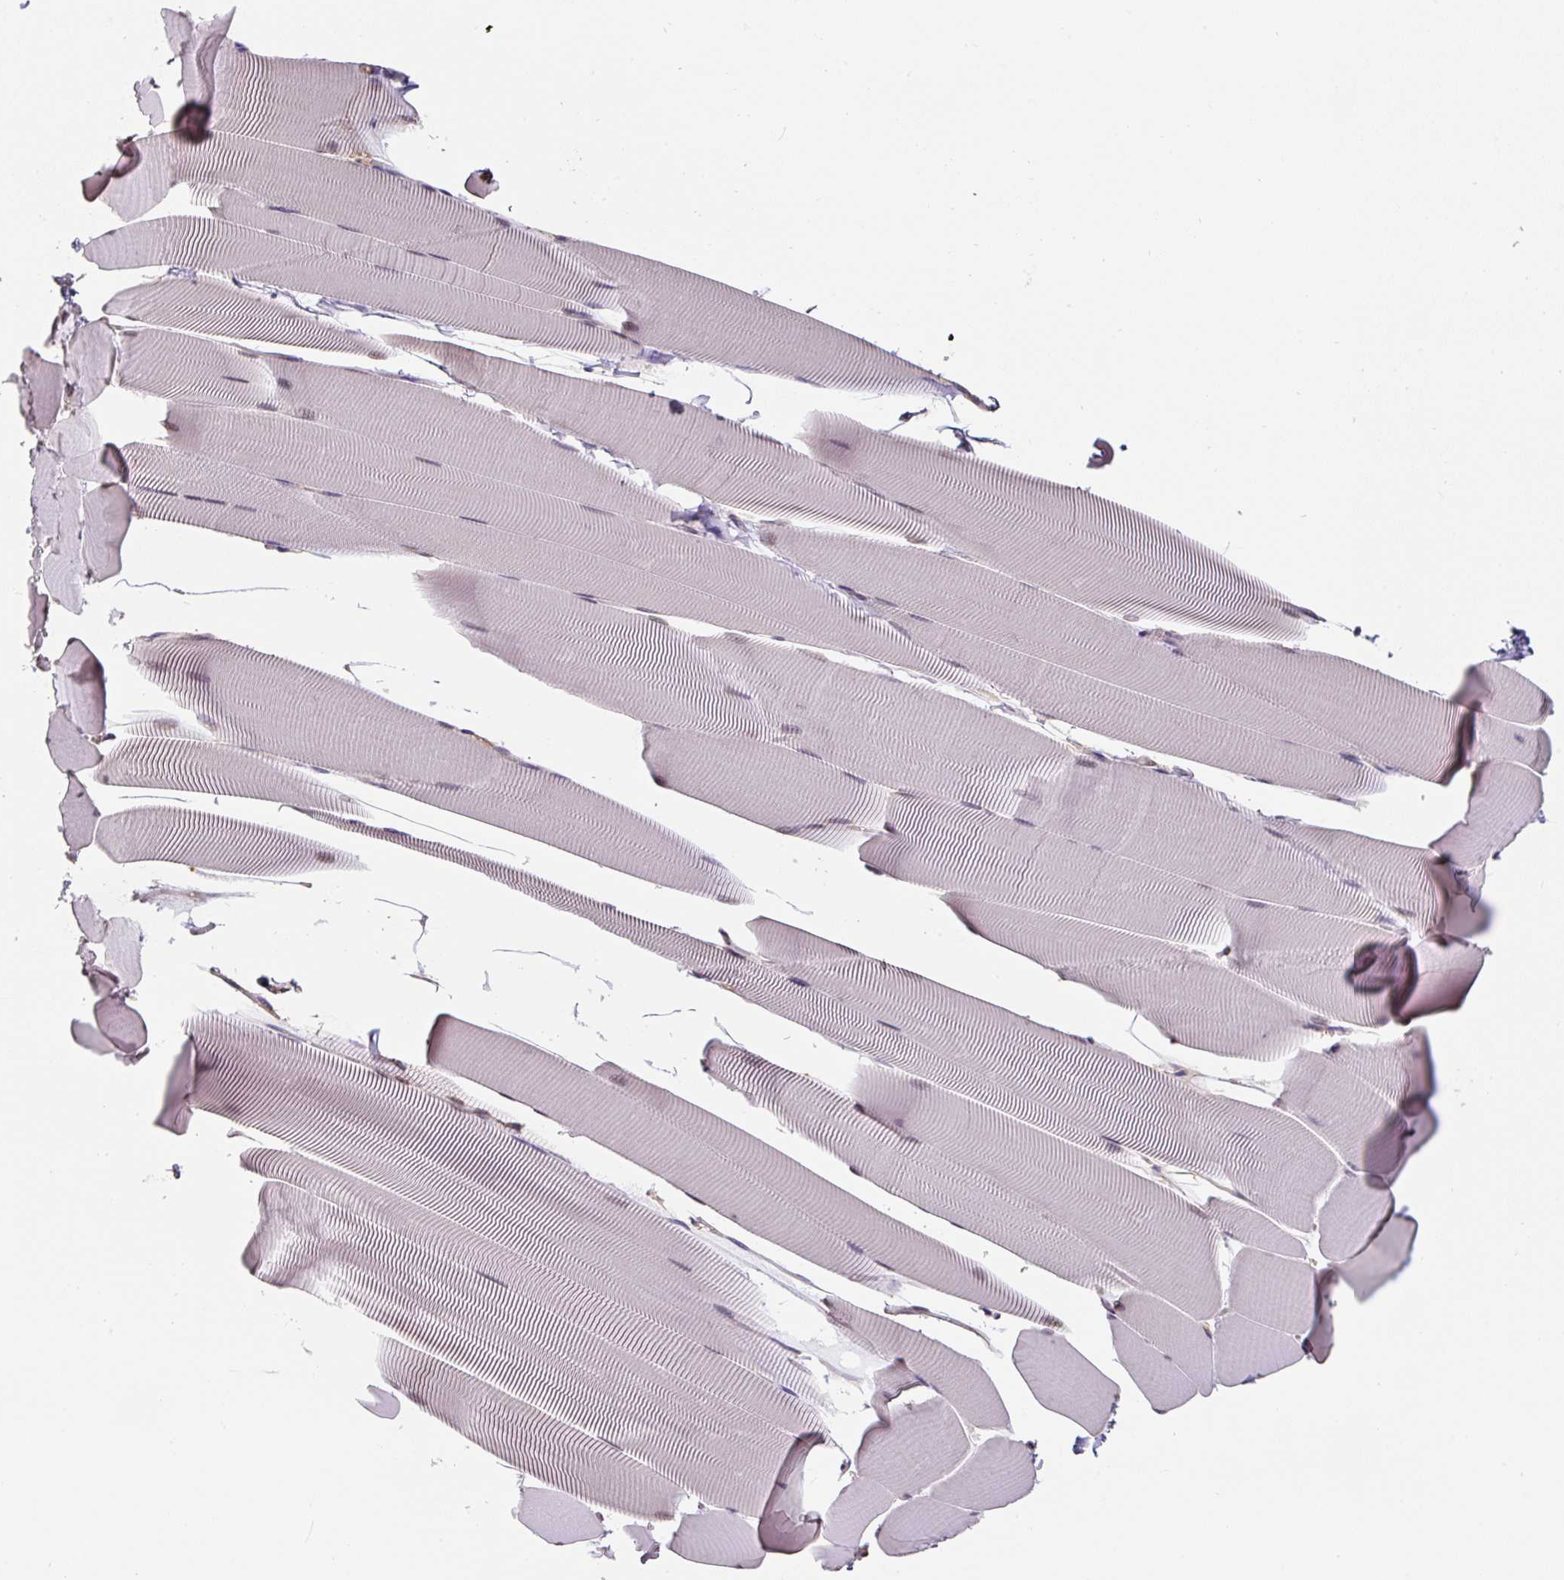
{"staining": {"intensity": "weak", "quantity": "<25%", "location": "cytoplasmic/membranous,nuclear"}, "tissue": "skeletal muscle", "cell_type": "Myocytes", "image_type": "normal", "snomed": [{"axis": "morphology", "description": "Normal tissue, NOS"}, {"axis": "topography", "description": "Skeletal muscle"}], "caption": "Myocytes are negative for protein expression in normal human skeletal muscle. (DAB immunohistochemistry (IHC), high magnification).", "gene": "ST13", "patient": {"sex": "male", "age": 25}}